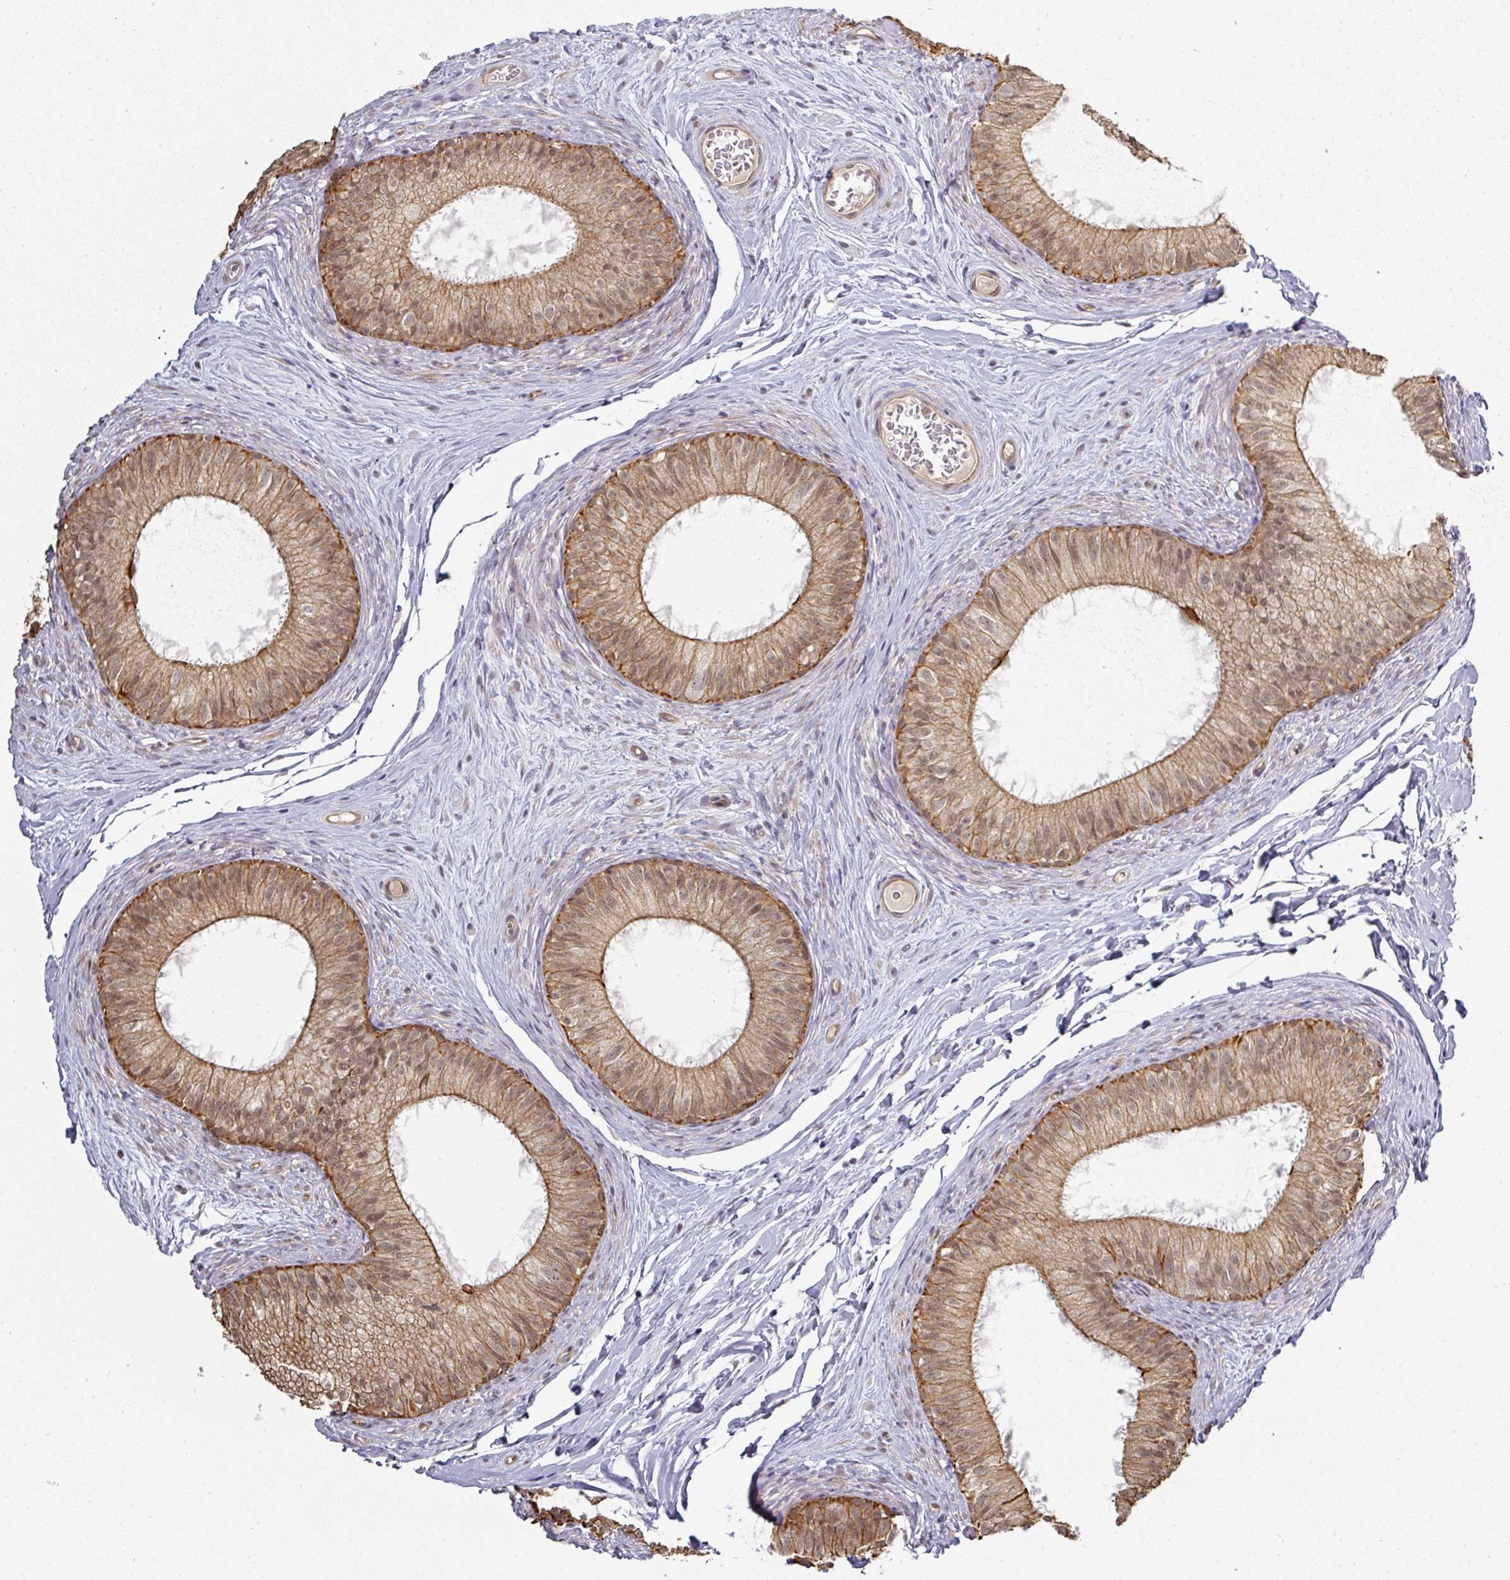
{"staining": {"intensity": "moderate", "quantity": ">75%", "location": "cytoplasmic/membranous,nuclear"}, "tissue": "epididymis", "cell_type": "Glandular cells", "image_type": "normal", "snomed": [{"axis": "morphology", "description": "Normal tissue, NOS"}, {"axis": "topography", "description": "Epididymis"}], "caption": "Benign epididymis was stained to show a protein in brown. There is medium levels of moderate cytoplasmic/membranous,nuclear expression in approximately >75% of glandular cells. The protein of interest is stained brown, and the nuclei are stained in blue (DAB (3,3'-diaminobenzidine) IHC with brightfield microscopy, high magnification).", "gene": "GTF2H3", "patient": {"sex": "male", "age": 25}}